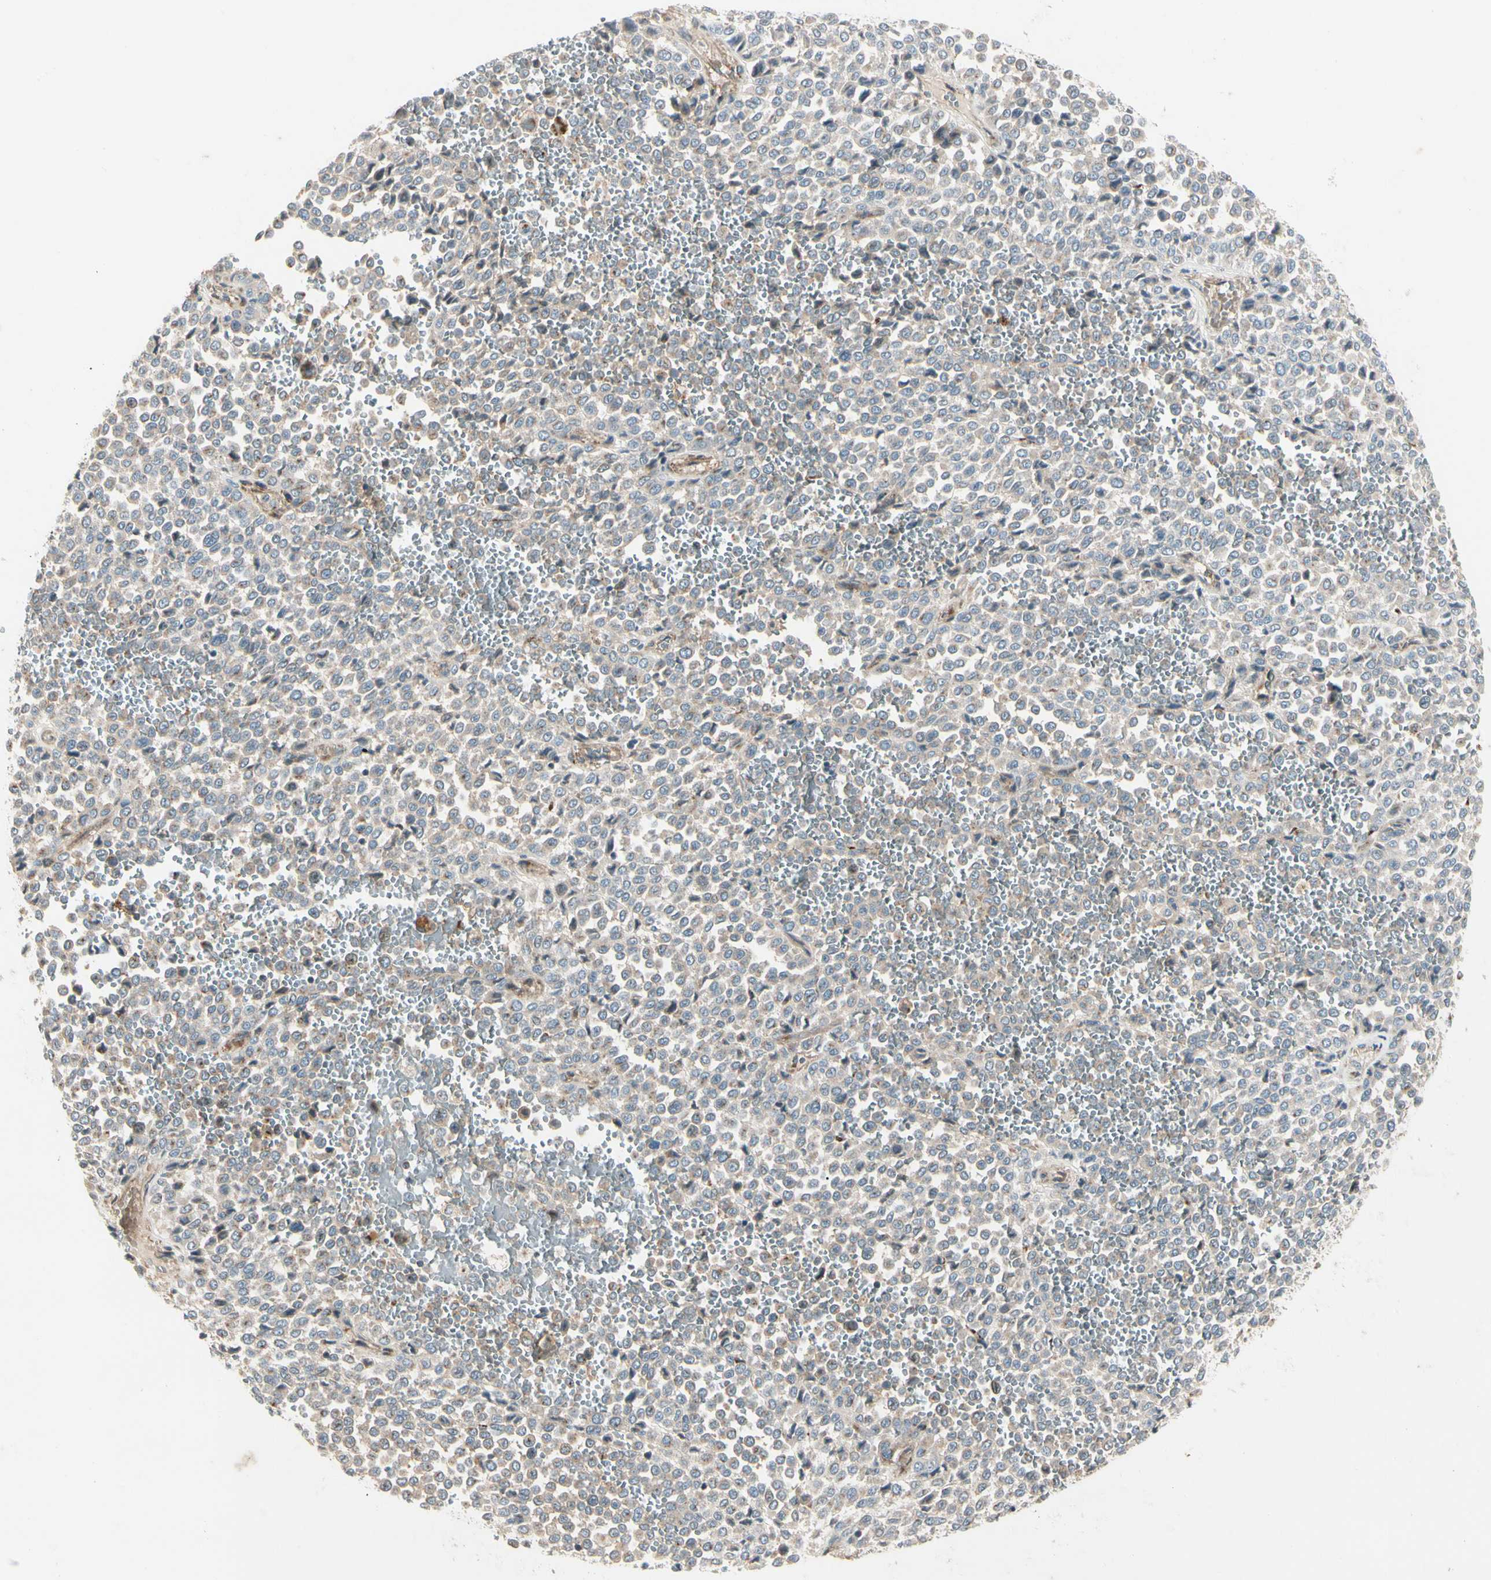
{"staining": {"intensity": "weak", "quantity": ">75%", "location": "cytoplasmic/membranous"}, "tissue": "melanoma", "cell_type": "Tumor cells", "image_type": "cancer", "snomed": [{"axis": "morphology", "description": "Malignant melanoma, Metastatic site"}, {"axis": "topography", "description": "Pancreas"}], "caption": "This histopathology image exhibits IHC staining of human melanoma, with low weak cytoplasmic/membranous positivity in about >75% of tumor cells.", "gene": "ABCA3", "patient": {"sex": "female", "age": 30}}